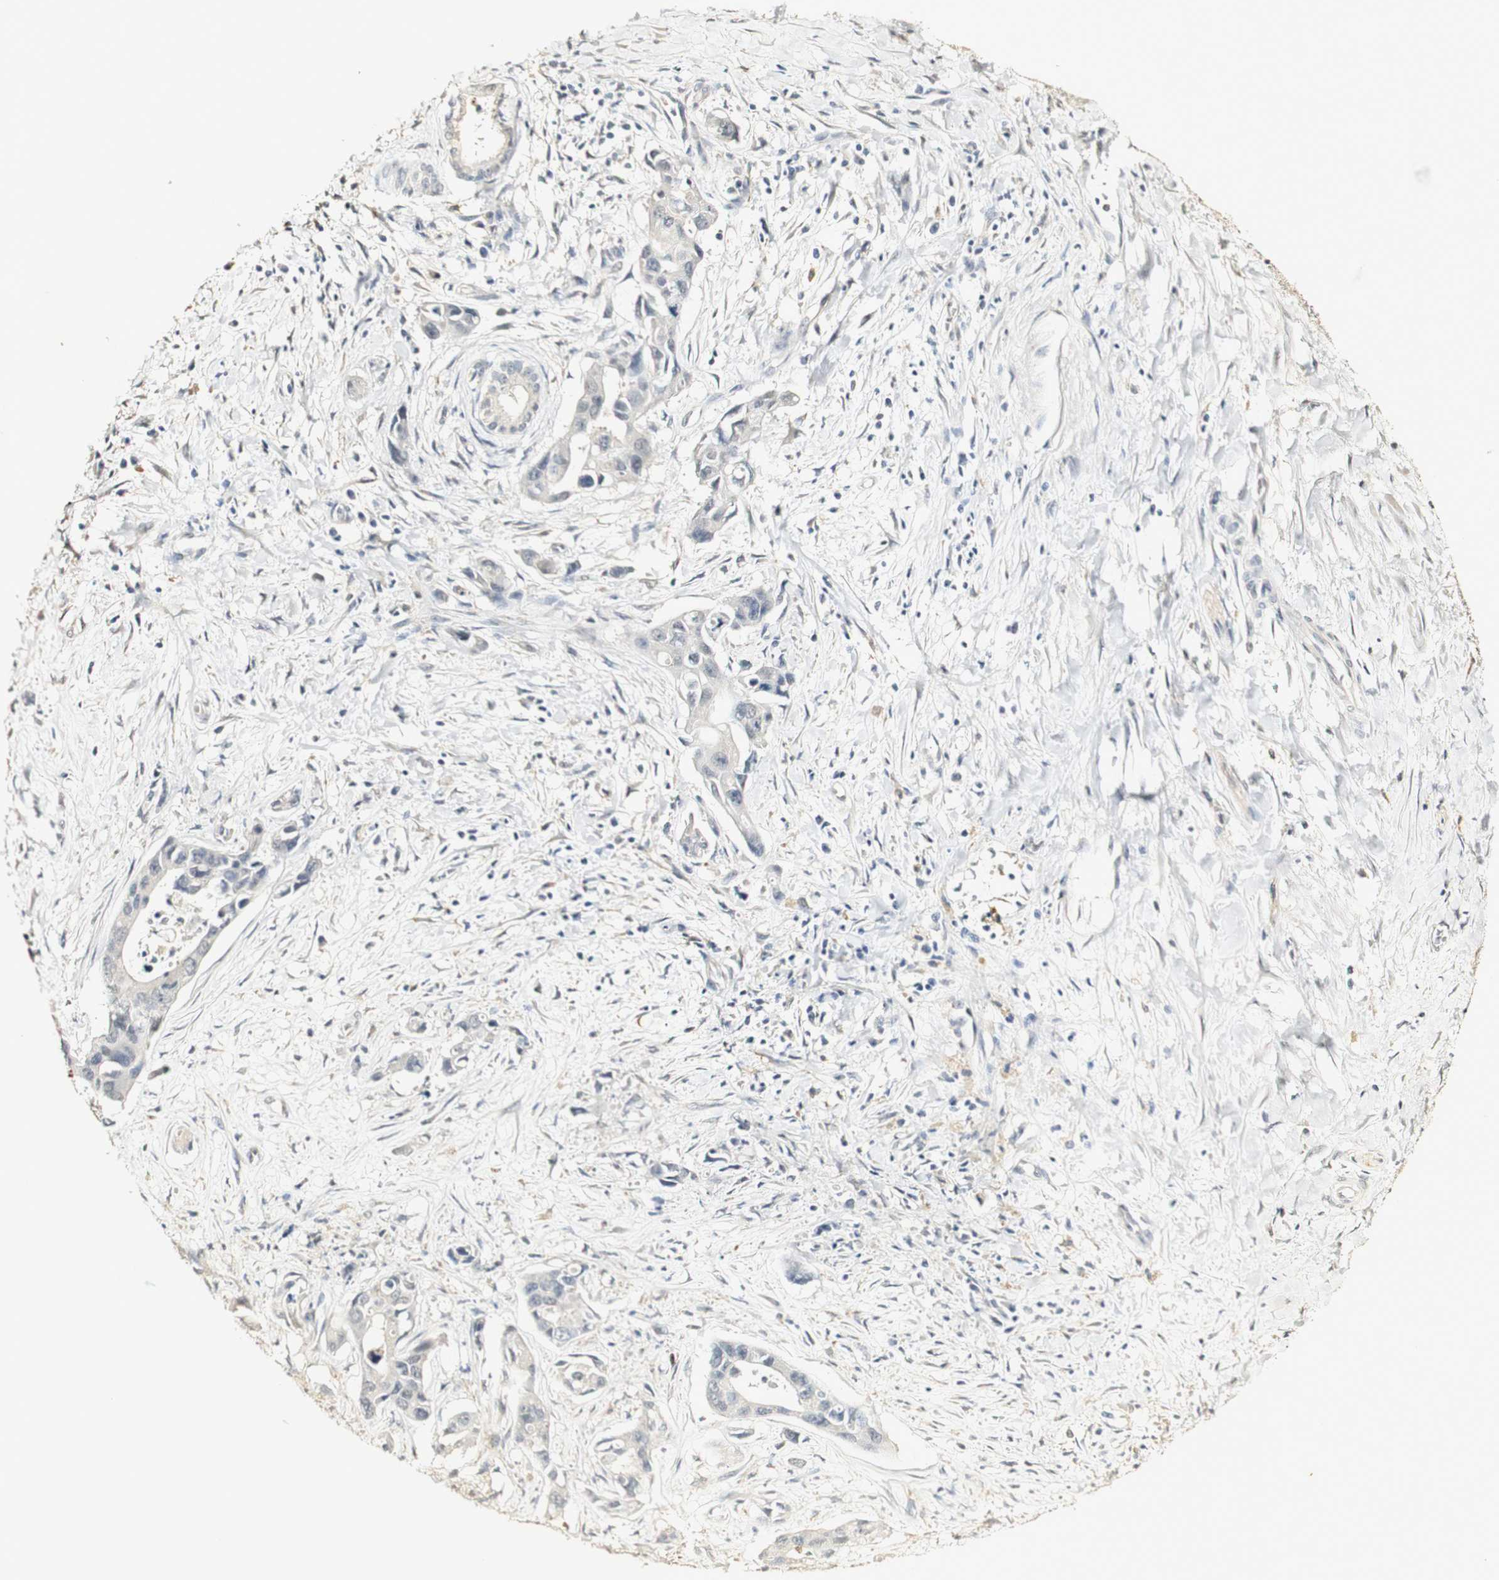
{"staining": {"intensity": "negative", "quantity": "none", "location": "none"}, "tissue": "liver cancer", "cell_type": "Tumor cells", "image_type": "cancer", "snomed": [{"axis": "morphology", "description": "Cholangiocarcinoma"}, {"axis": "topography", "description": "Liver"}], "caption": "A photomicrograph of human liver cancer (cholangiocarcinoma) is negative for staining in tumor cells.", "gene": "SYT7", "patient": {"sex": "female", "age": 65}}